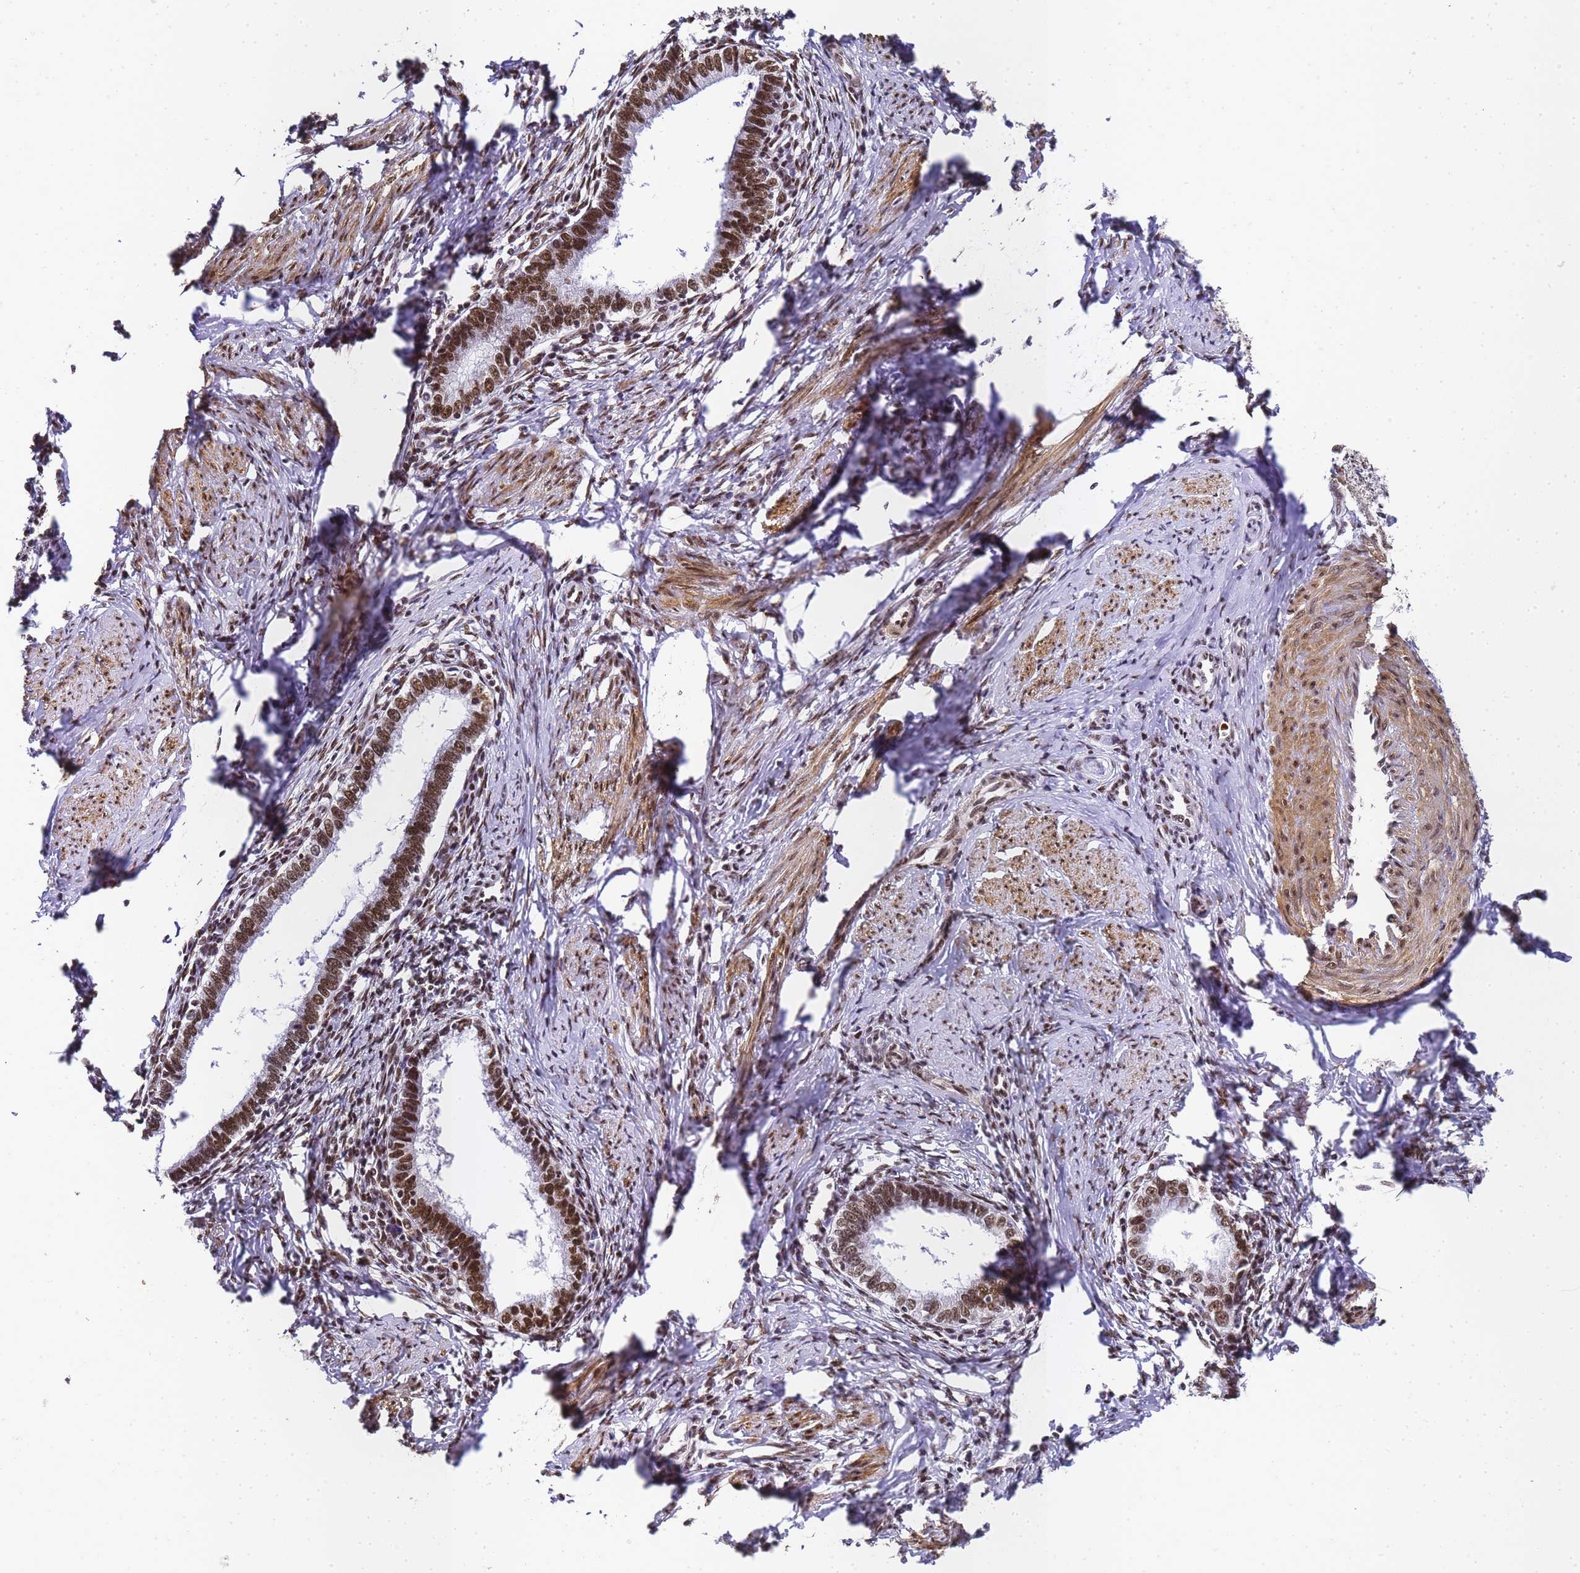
{"staining": {"intensity": "strong", "quantity": ">75%", "location": "nuclear"}, "tissue": "cervical cancer", "cell_type": "Tumor cells", "image_type": "cancer", "snomed": [{"axis": "morphology", "description": "Adenocarcinoma, NOS"}, {"axis": "topography", "description": "Cervix"}], "caption": "Immunohistochemistry photomicrograph of cervical adenocarcinoma stained for a protein (brown), which demonstrates high levels of strong nuclear expression in approximately >75% of tumor cells.", "gene": "POLR1A", "patient": {"sex": "female", "age": 36}}